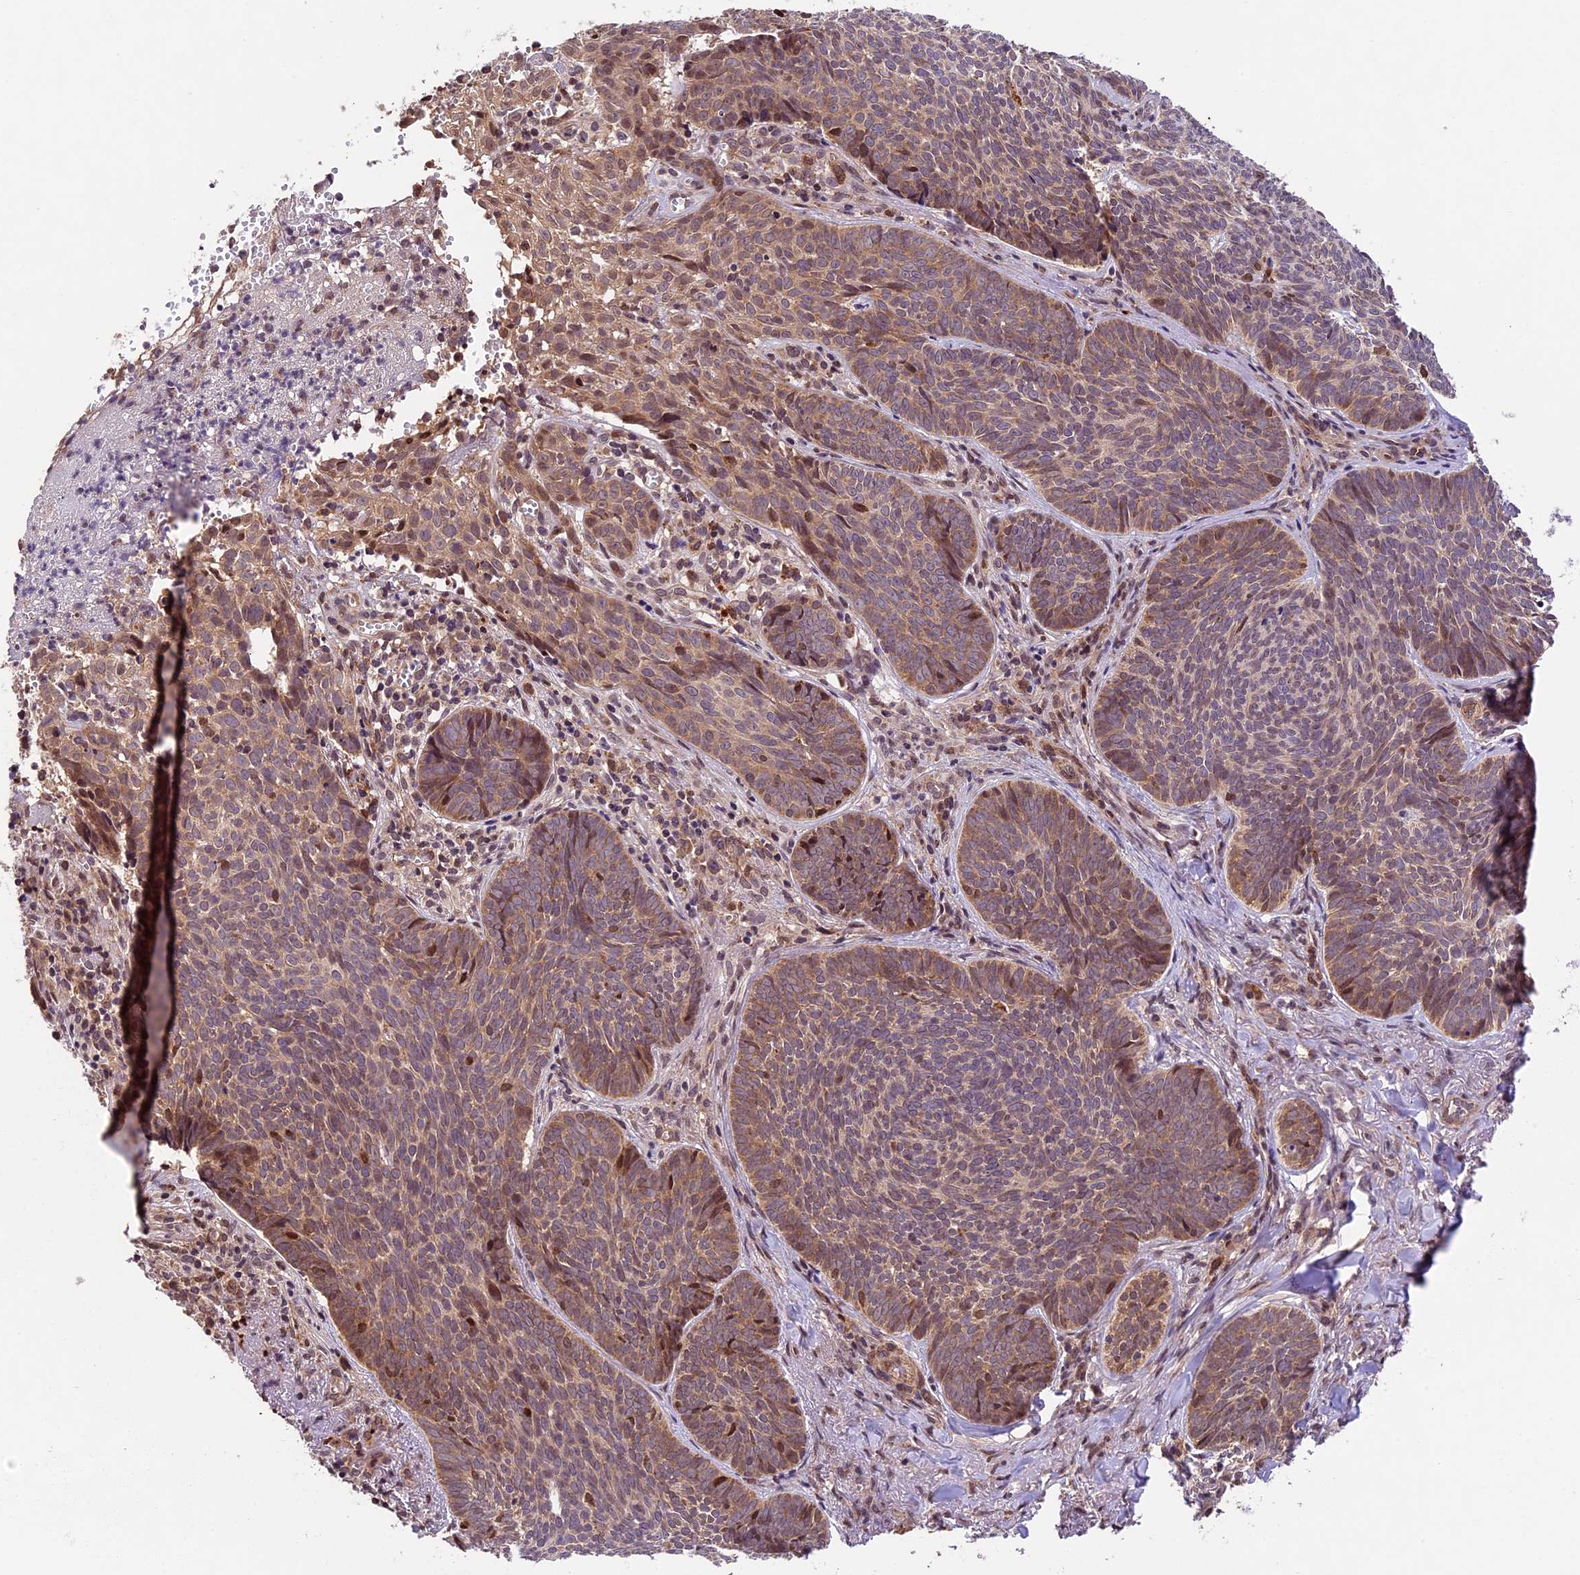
{"staining": {"intensity": "moderate", "quantity": ">75%", "location": "nuclear"}, "tissue": "skin cancer", "cell_type": "Tumor cells", "image_type": "cancer", "snomed": [{"axis": "morphology", "description": "Basal cell carcinoma"}, {"axis": "topography", "description": "Skin"}], "caption": "The histopathology image reveals a brown stain indicating the presence of a protein in the nuclear of tumor cells in skin cancer.", "gene": "CCSER1", "patient": {"sex": "female", "age": 74}}